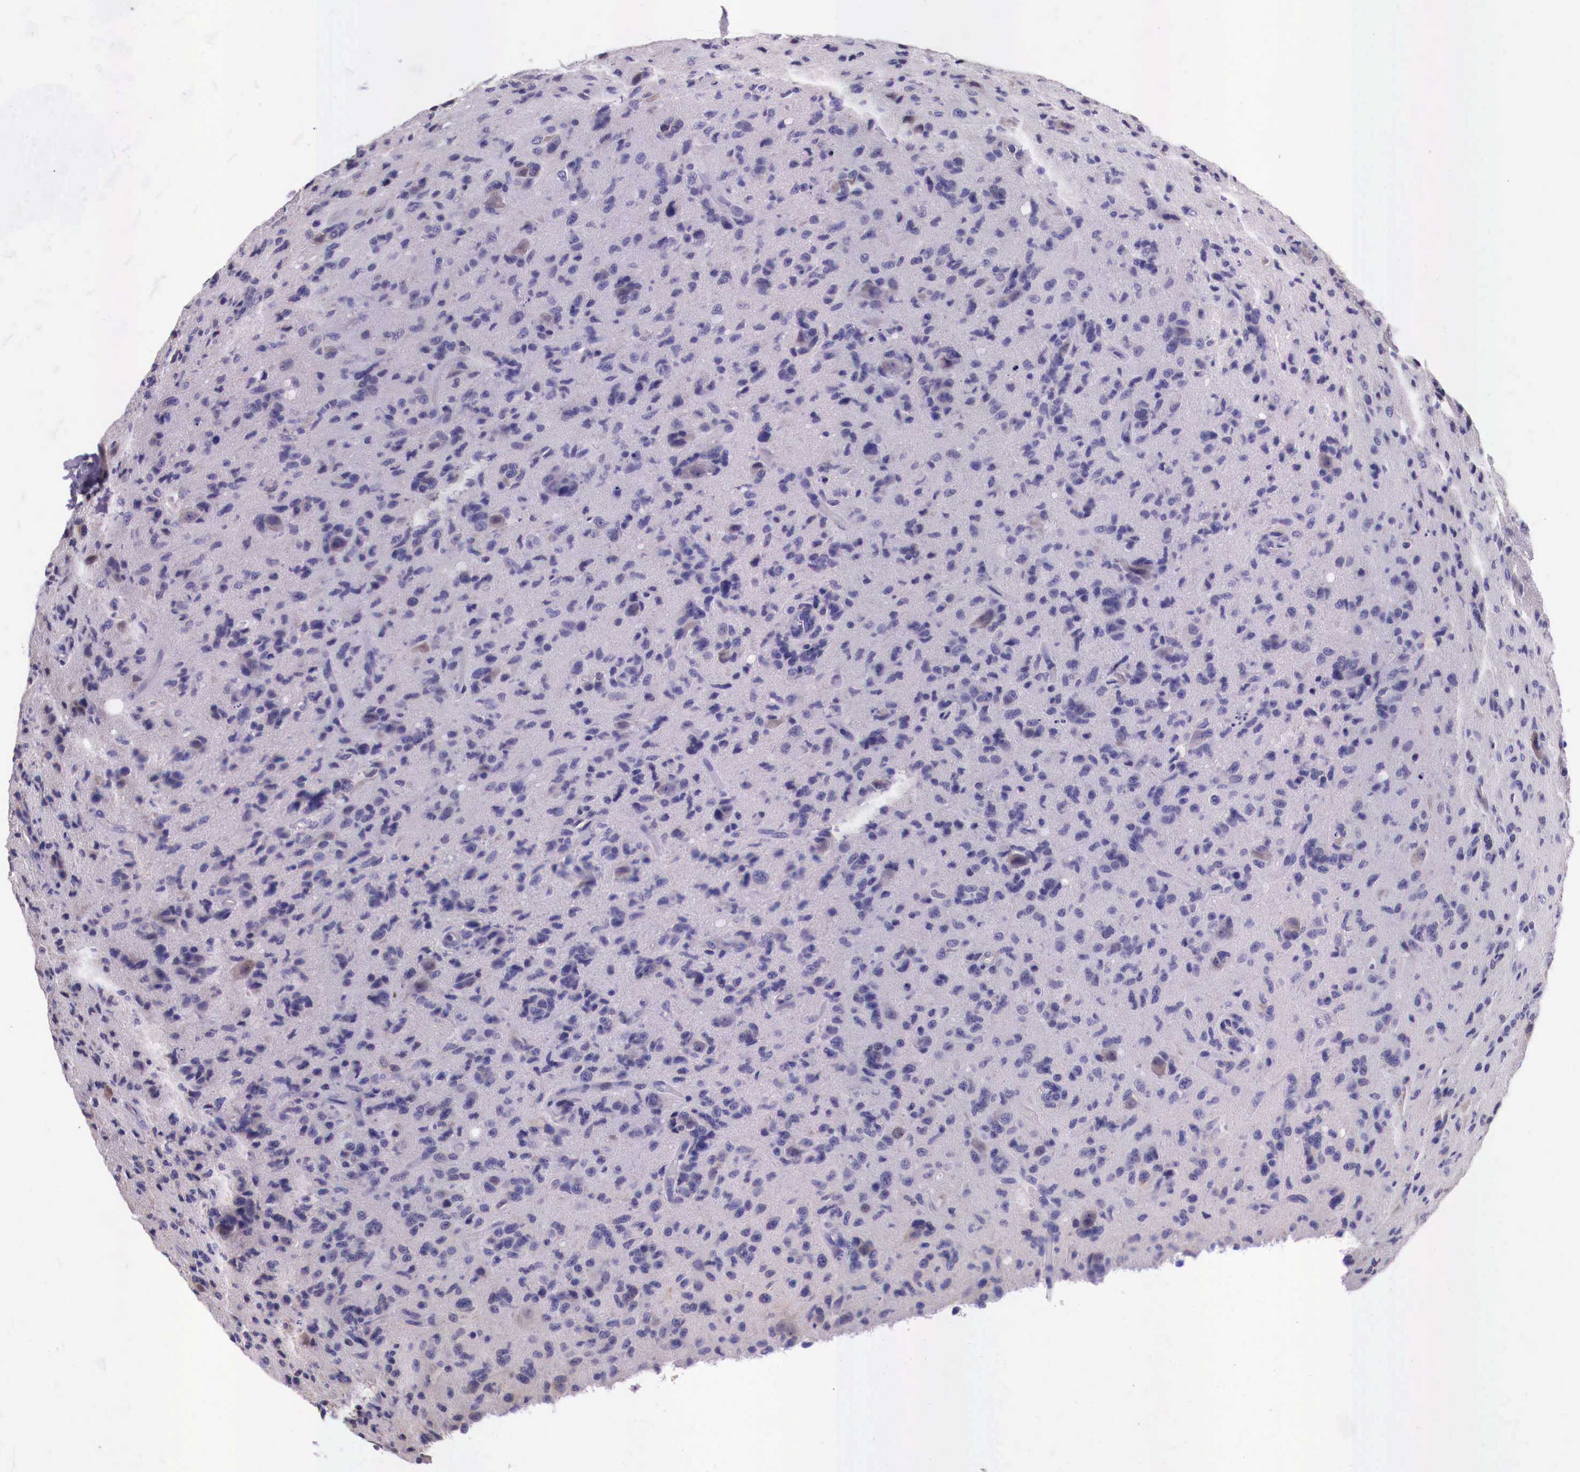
{"staining": {"intensity": "weak", "quantity": "<25%", "location": "cytoplasmic/membranous"}, "tissue": "glioma", "cell_type": "Tumor cells", "image_type": "cancer", "snomed": [{"axis": "morphology", "description": "Glioma, malignant, High grade"}, {"axis": "topography", "description": "Brain"}], "caption": "Tumor cells show no significant positivity in glioma.", "gene": "GRIPAP1", "patient": {"sex": "male", "age": 36}}